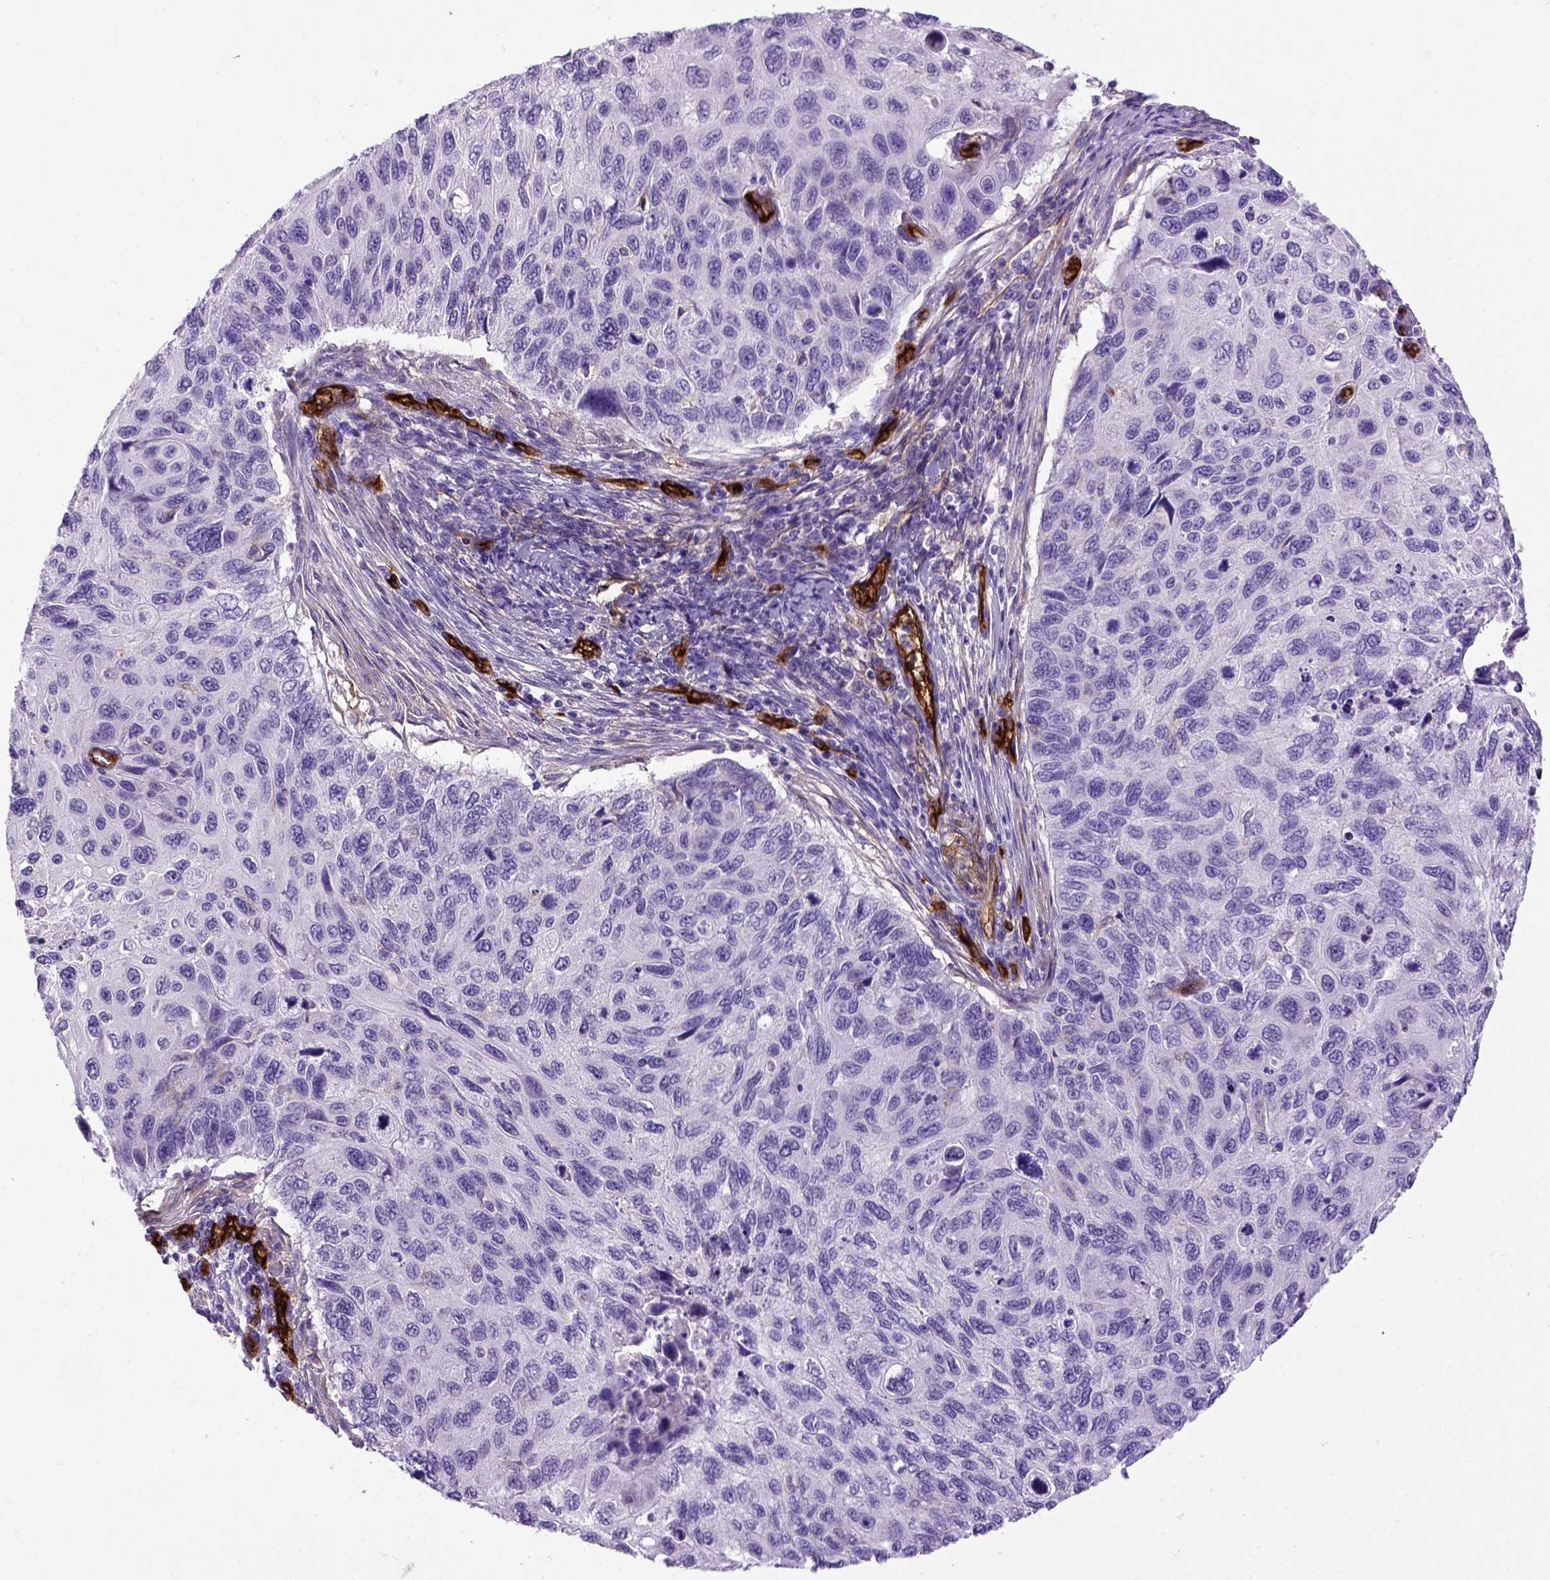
{"staining": {"intensity": "negative", "quantity": "none", "location": "none"}, "tissue": "cervical cancer", "cell_type": "Tumor cells", "image_type": "cancer", "snomed": [{"axis": "morphology", "description": "Squamous cell carcinoma, NOS"}, {"axis": "topography", "description": "Cervix"}], "caption": "This is an immunohistochemistry photomicrograph of cervical squamous cell carcinoma. There is no expression in tumor cells.", "gene": "ENG", "patient": {"sex": "female", "age": 70}}